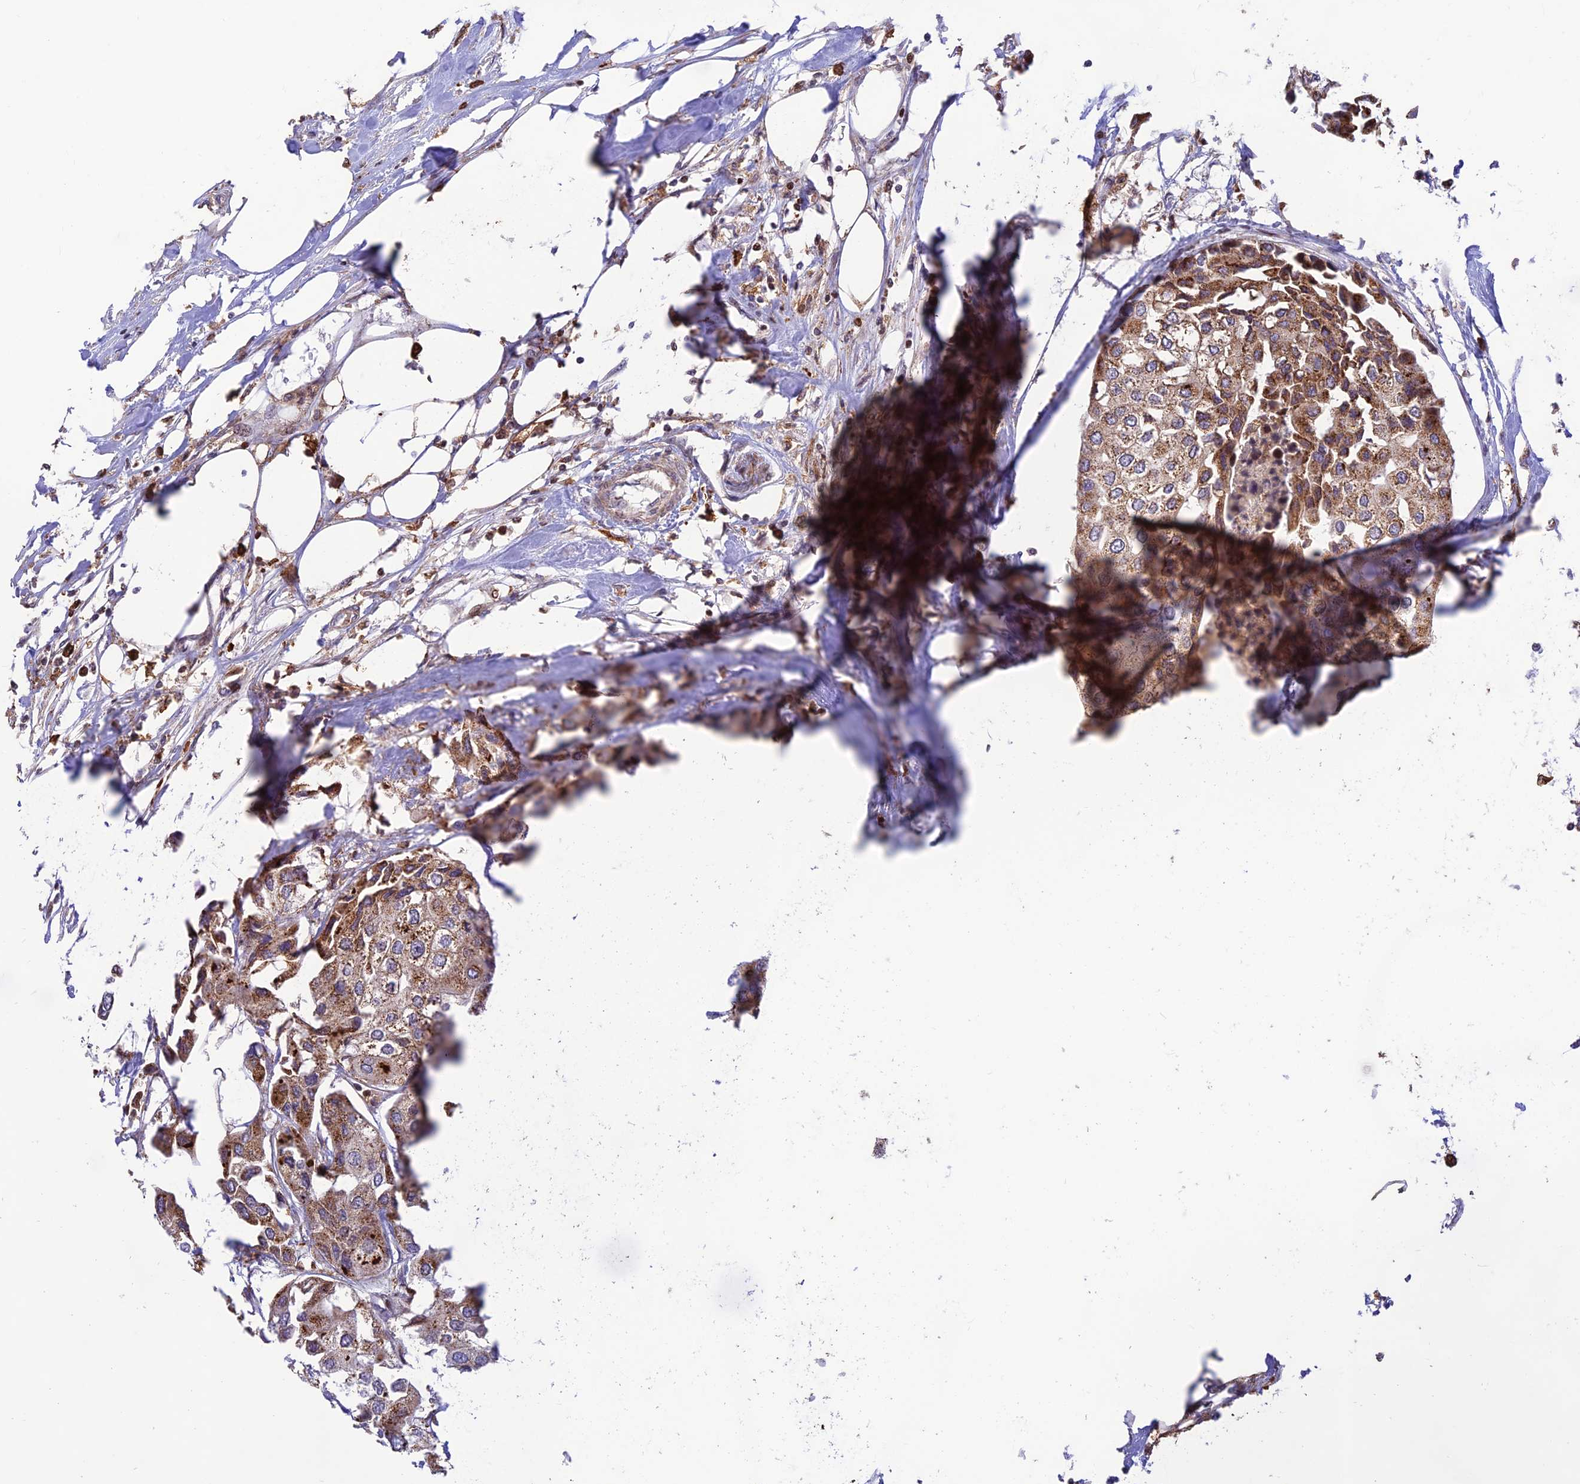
{"staining": {"intensity": "moderate", "quantity": ">75%", "location": "cytoplasmic/membranous"}, "tissue": "urothelial cancer", "cell_type": "Tumor cells", "image_type": "cancer", "snomed": [{"axis": "morphology", "description": "Urothelial carcinoma, High grade"}, {"axis": "topography", "description": "Urinary bladder"}], "caption": "IHC micrograph of neoplastic tissue: high-grade urothelial carcinoma stained using immunohistochemistry (IHC) shows medium levels of moderate protein expression localized specifically in the cytoplasmic/membranous of tumor cells, appearing as a cytoplasmic/membranous brown color.", "gene": "FAM186B", "patient": {"sex": "male", "age": 64}}